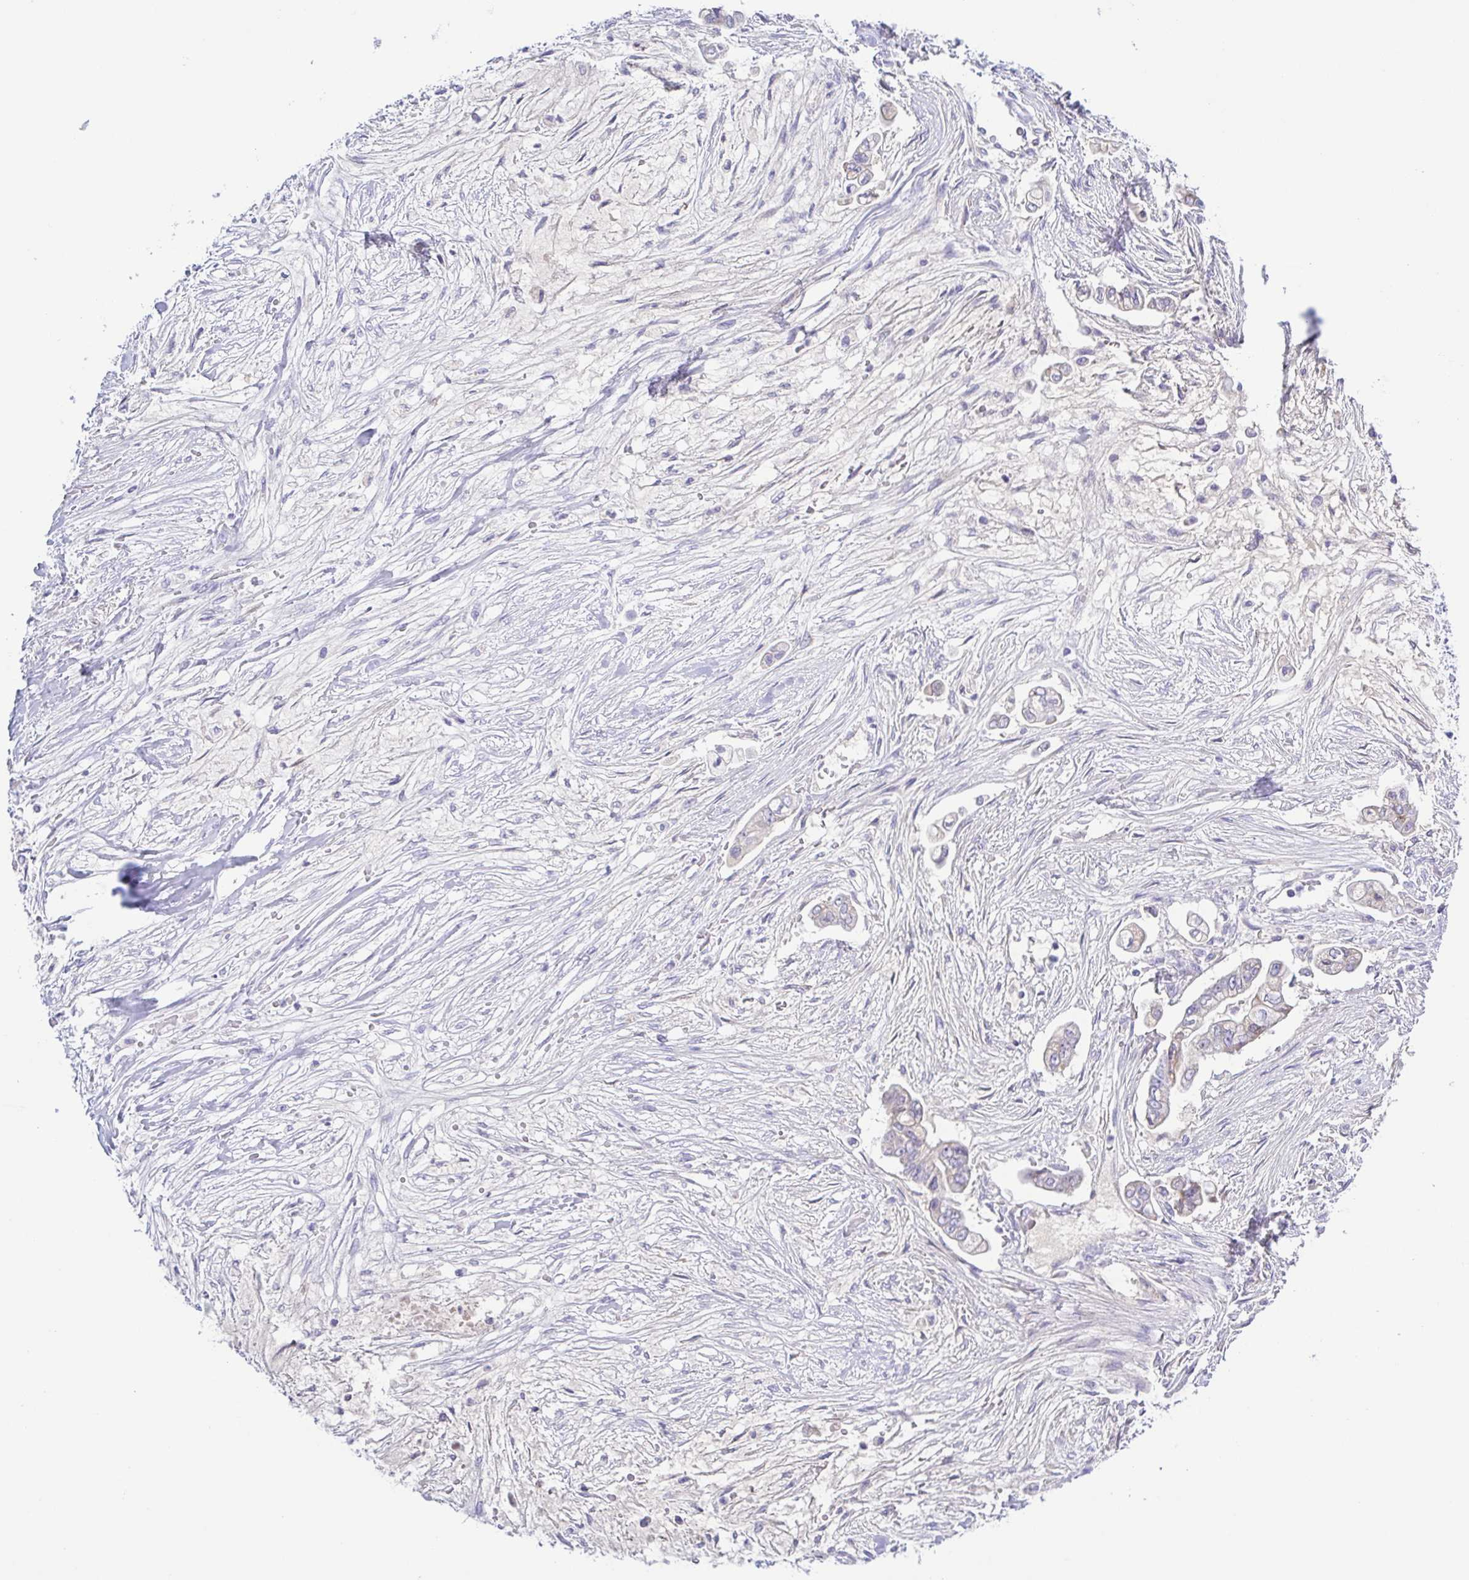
{"staining": {"intensity": "negative", "quantity": "none", "location": "none"}, "tissue": "pancreatic cancer", "cell_type": "Tumor cells", "image_type": "cancer", "snomed": [{"axis": "morphology", "description": "Adenocarcinoma, NOS"}, {"axis": "topography", "description": "Pancreas"}], "caption": "DAB (3,3'-diaminobenzidine) immunohistochemical staining of pancreatic cancer shows no significant expression in tumor cells. Nuclei are stained in blue.", "gene": "A1BG", "patient": {"sex": "female", "age": 69}}